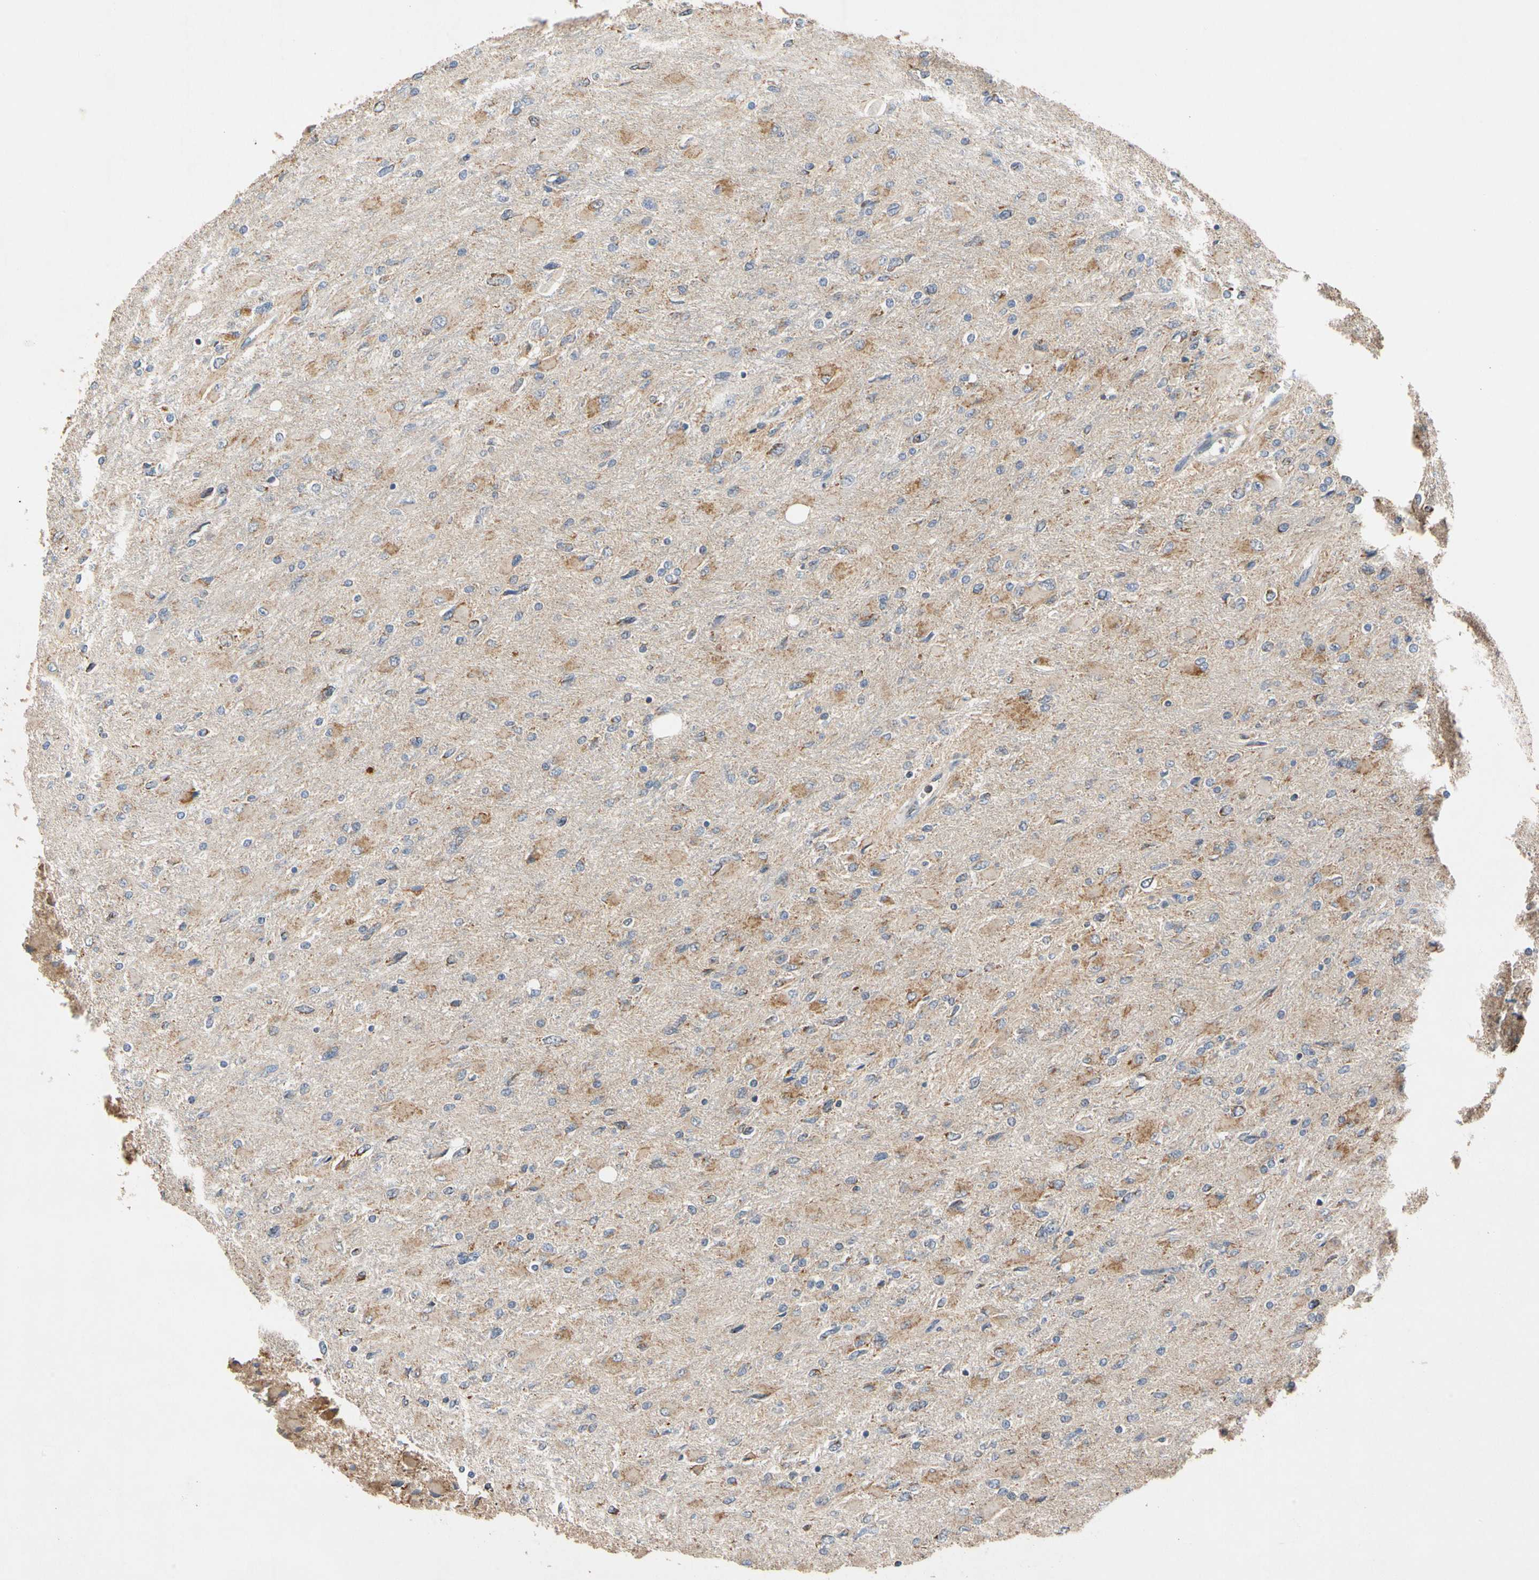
{"staining": {"intensity": "moderate", "quantity": "25%-75%", "location": "cytoplasmic/membranous"}, "tissue": "glioma", "cell_type": "Tumor cells", "image_type": "cancer", "snomed": [{"axis": "morphology", "description": "Glioma, malignant, High grade"}, {"axis": "topography", "description": "Cerebral cortex"}], "caption": "About 25%-75% of tumor cells in human glioma exhibit moderate cytoplasmic/membranous protein staining as visualized by brown immunohistochemical staining.", "gene": "GPD2", "patient": {"sex": "female", "age": 36}}